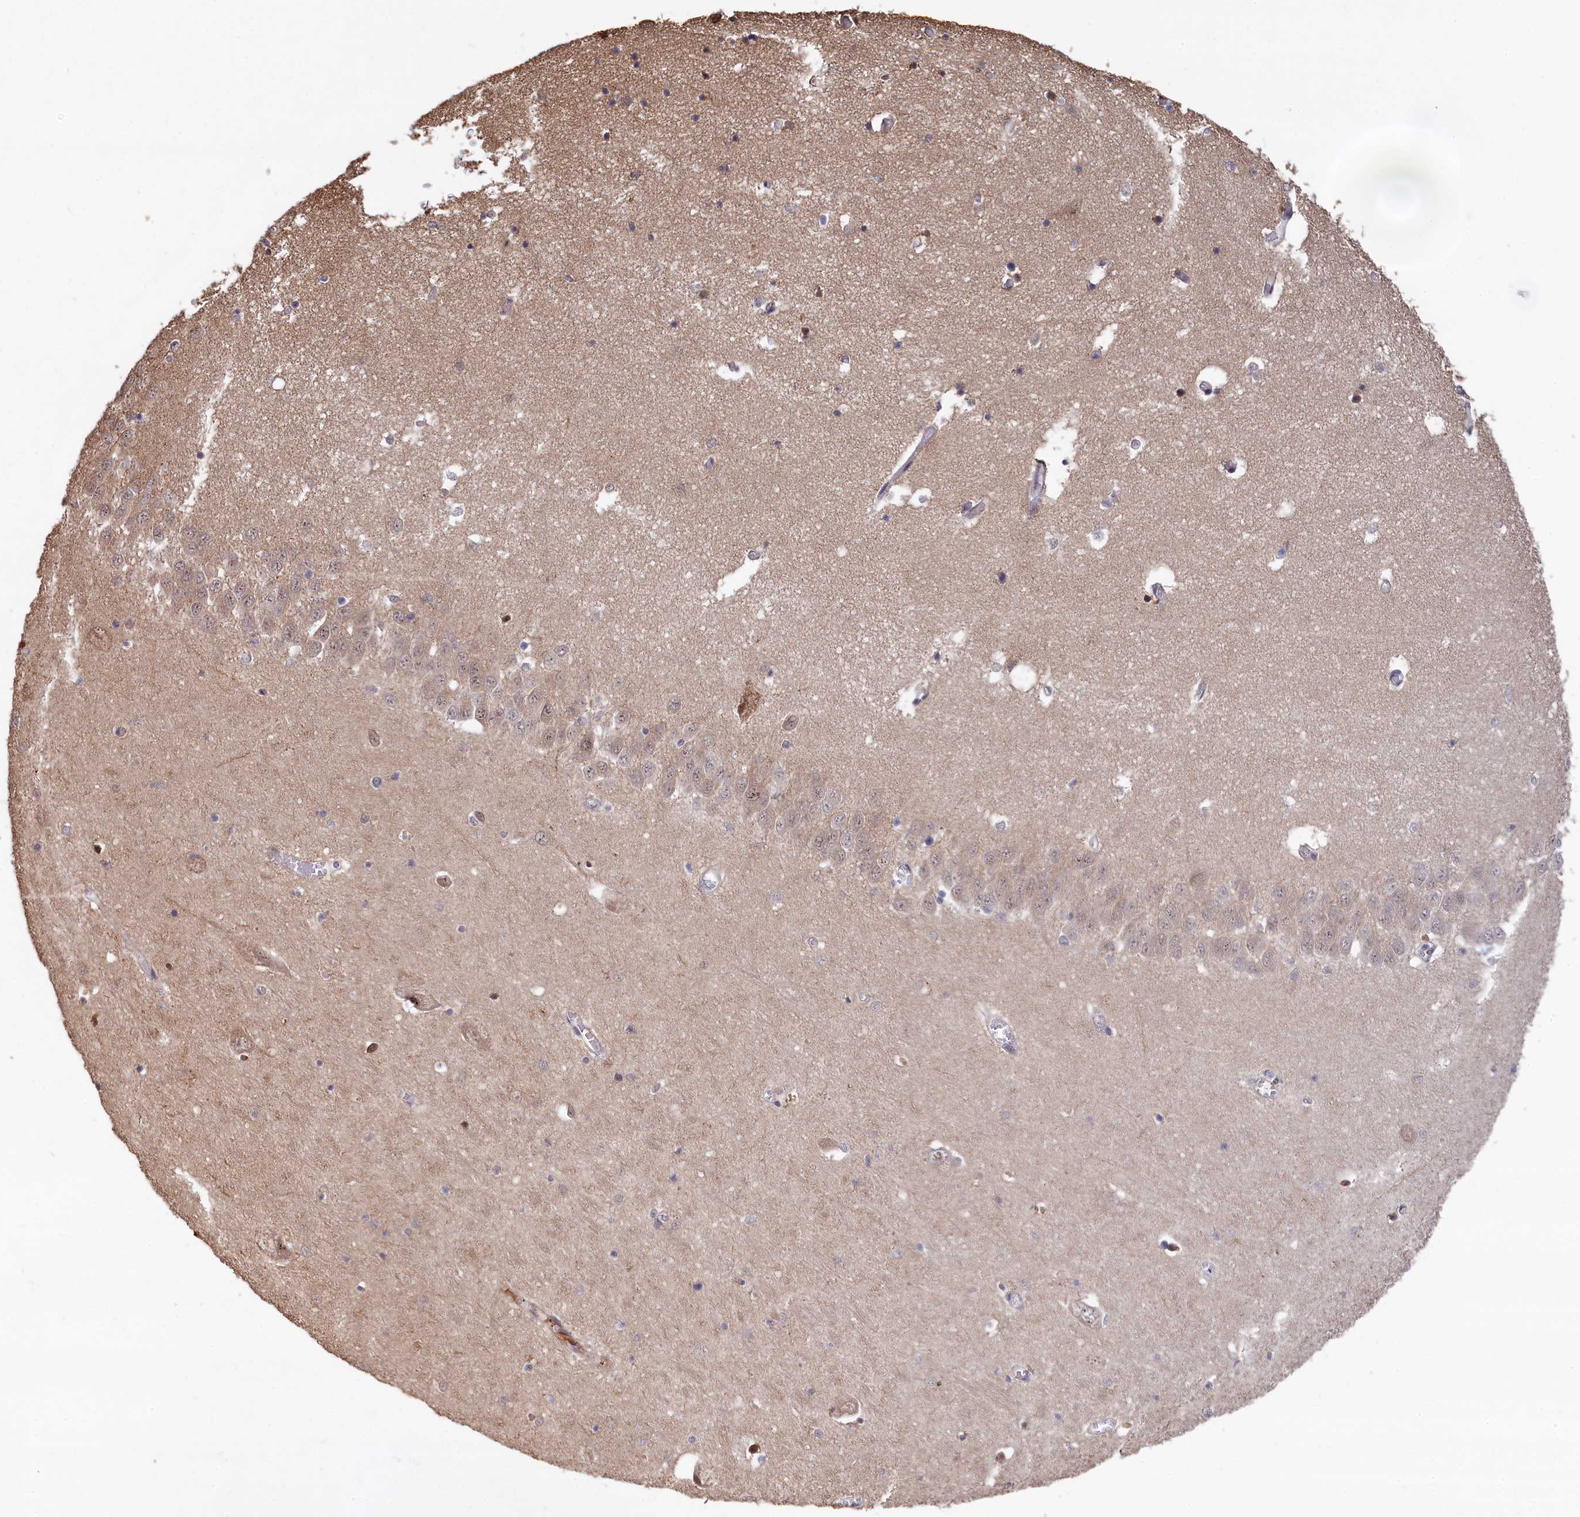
{"staining": {"intensity": "weak", "quantity": "<25%", "location": "cytoplasmic/membranous"}, "tissue": "hippocampus", "cell_type": "Glial cells", "image_type": "normal", "snomed": [{"axis": "morphology", "description": "Normal tissue, NOS"}, {"axis": "topography", "description": "Hippocampus"}], "caption": "The IHC photomicrograph has no significant staining in glial cells of hippocampus. Brightfield microscopy of IHC stained with DAB (brown) and hematoxylin (blue), captured at high magnification.", "gene": "TAB1", "patient": {"sex": "male", "age": 70}}